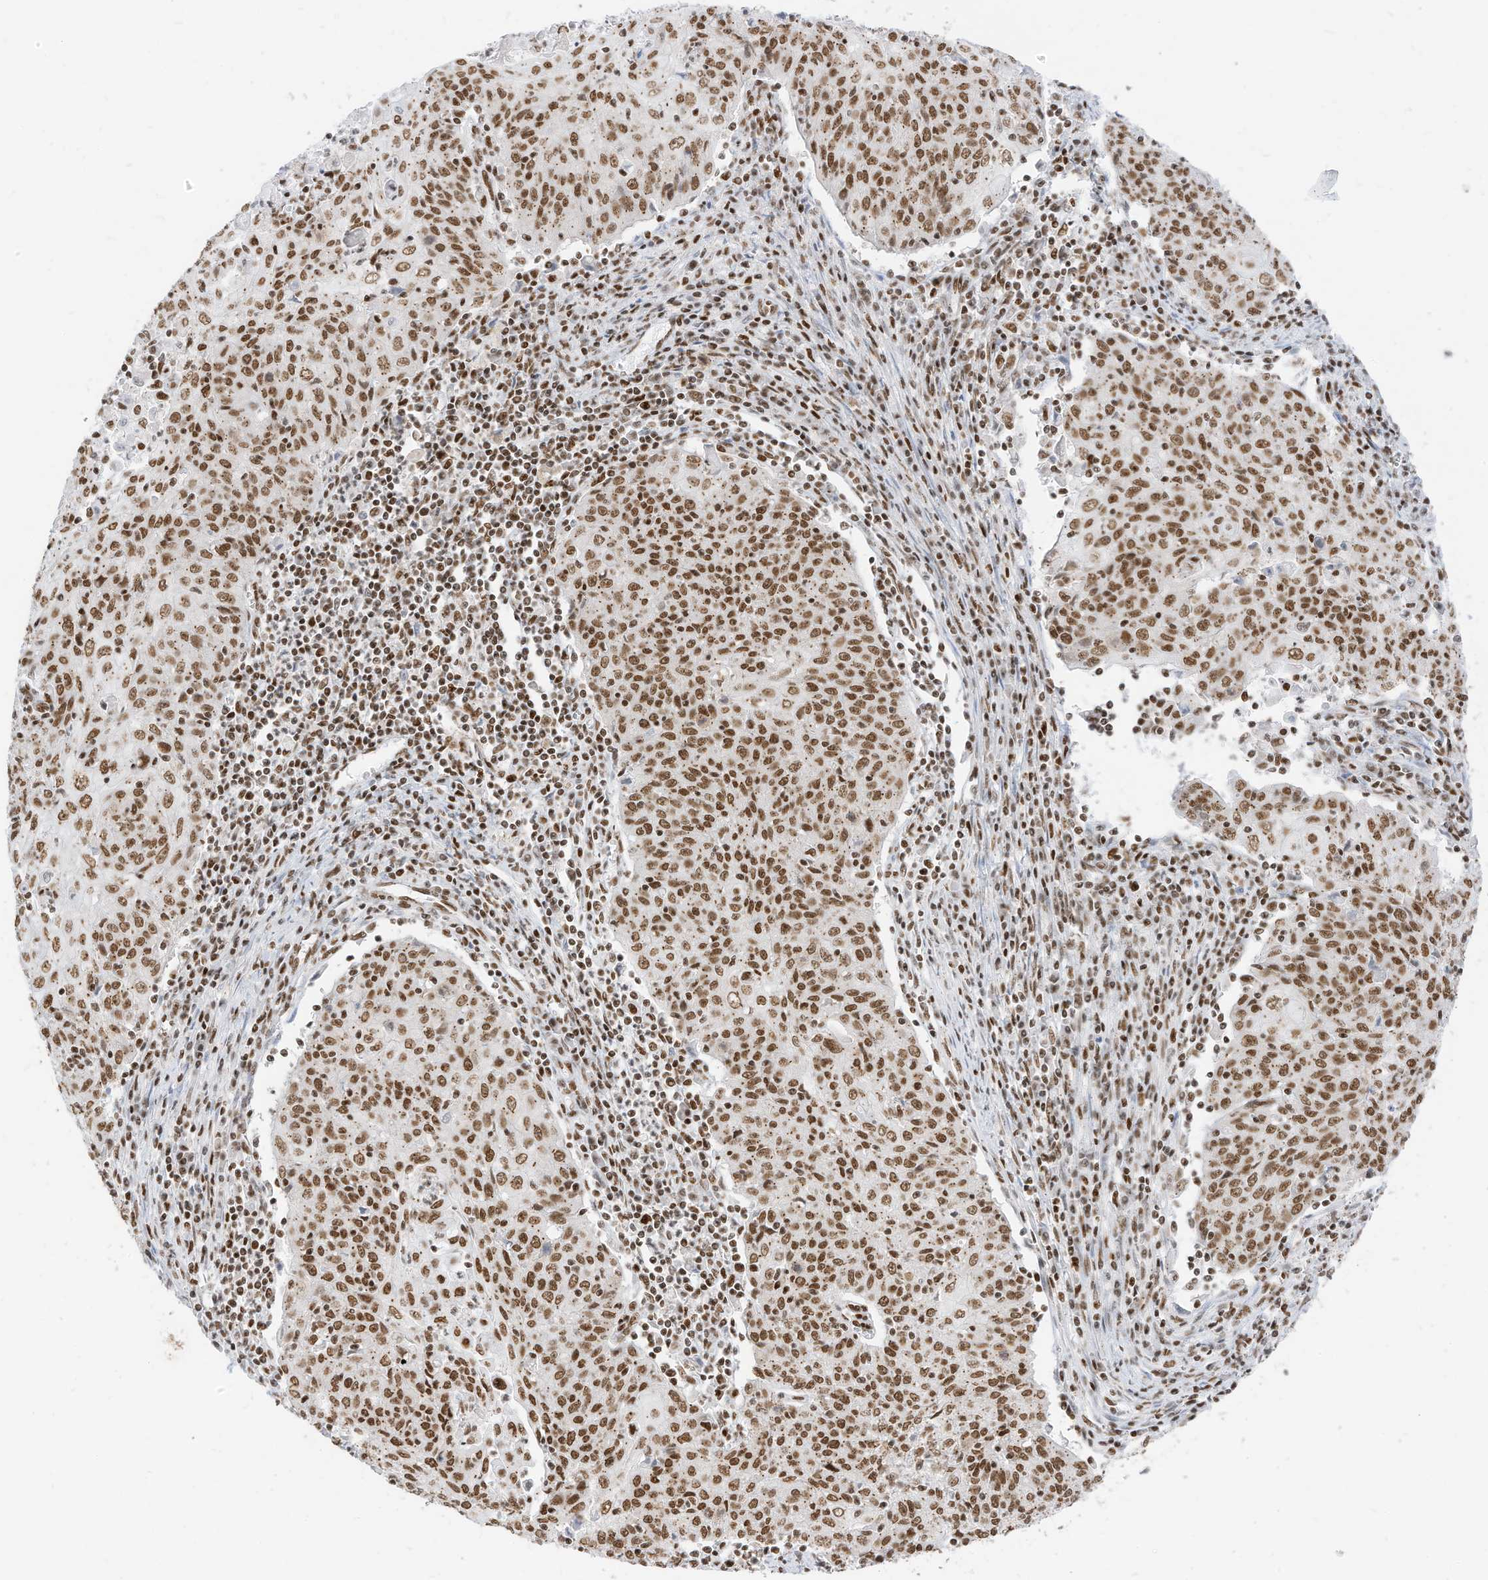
{"staining": {"intensity": "moderate", "quantity": ">75%", "location": "nuclear"}, "tissue": "cervical cancer", "cell_type": "Tumor cells", "image_type": "cancer", "snomed": [{"axis": "morphology", "description": "Squamous cell carcinoma, NOS"}, {"axis": "topography", "description": "Cervix"}], "caption": "An image of human cervical cancer (squamous cell carcinoma) stained for a protein demonstrates moderate nuclear brown staining in tumor cells.", "gene": "SMARCA2", "patient": {"sex": "female", "age": 48}}